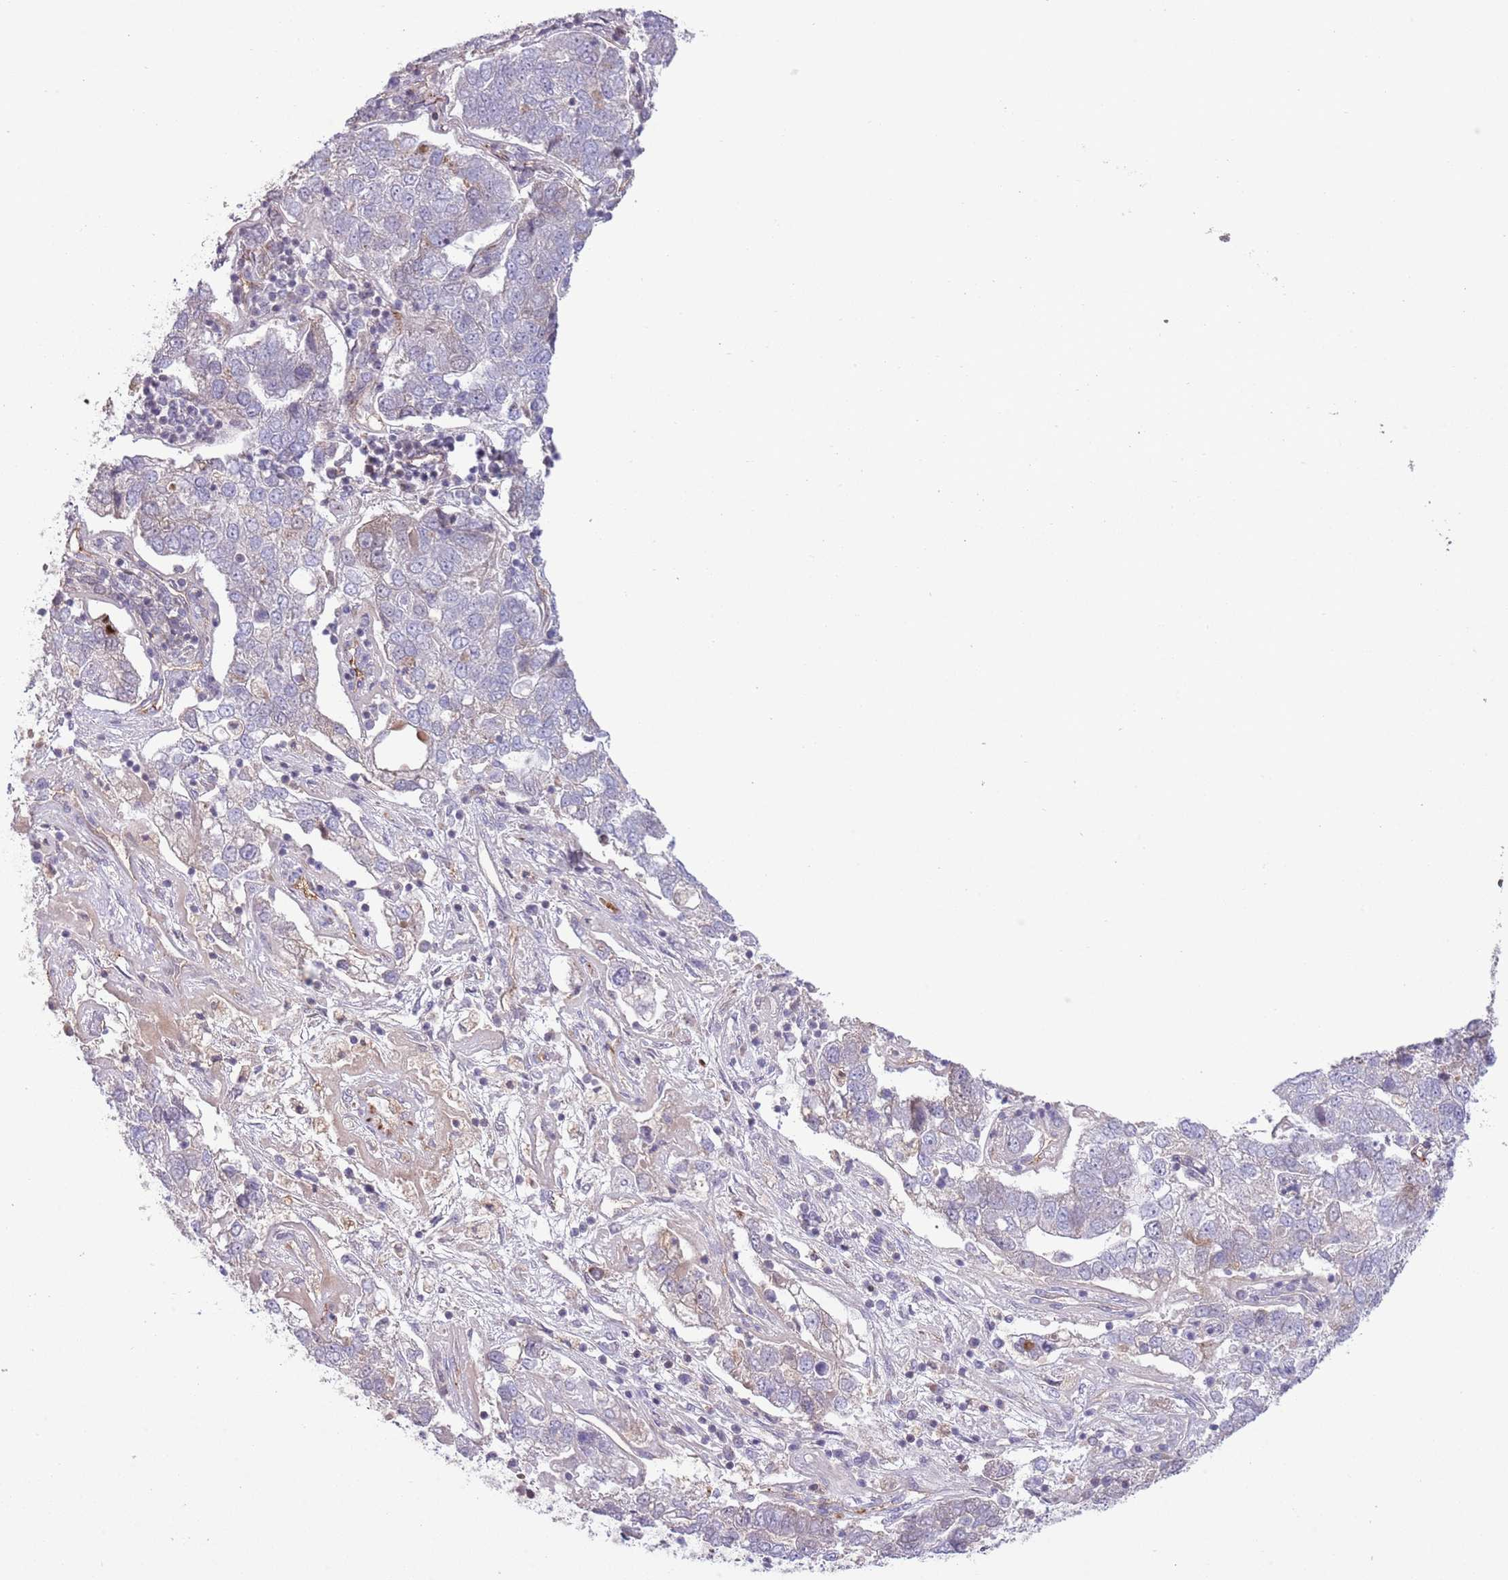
{"staining": {"intensity": "negative", "quantity": "none", "location": "none"}, "tissue": "pancreatic cancer", "cell_type": "Tumor cells", "image_type": "cancer", "snomed": [{"axis": "morphology", "description": "Adenocarcinoma, NOS"}, {"axis": "topography", "description": "Pancreas"}], "caption": "Adenocarcinoma (pancreatic) was stained to show a protein in brown. There is no significant expression in tumor cells.", "gene": "DPP10", "patient": {"sex": "female", "age": 61}}